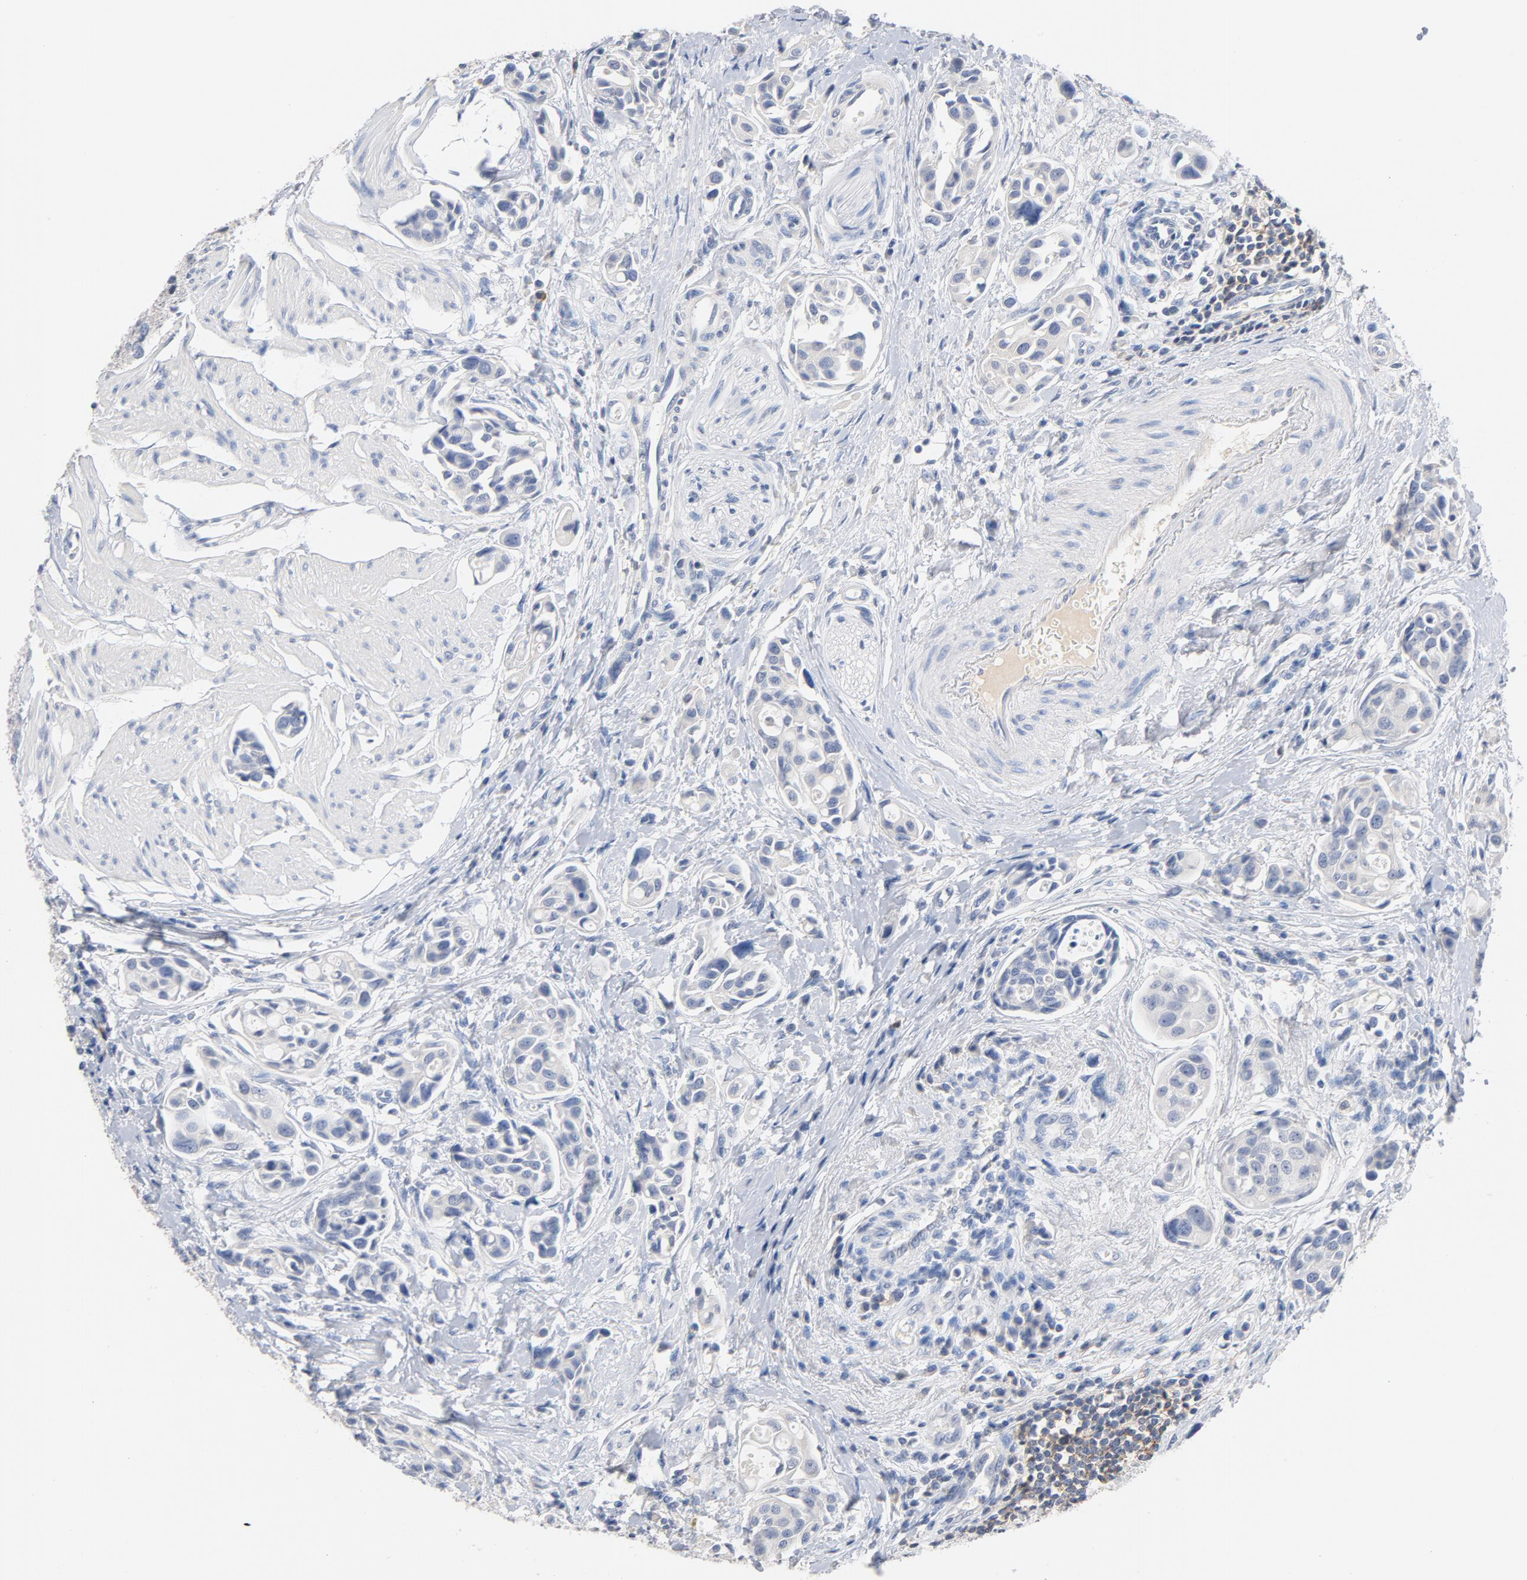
{"staining": {"intensity": "negative", "quantity": "none", "location": "none"}, "tissue": "urothelial cancer", "cell_type": "Tumor cells", "image_type": "cancer", "snomed": [{"axis": "morphology", "description": "Urothelial carcinoma, High grade"}, {"axis": "topography", "description": "Urinary bladder"}], "caption": "A histopathology image of urothelial cancer stained for a protein displays no brown staining in tumor cells.", "gene": "ZCCHC13", "patient": {"sex": "male", "age": 78}}